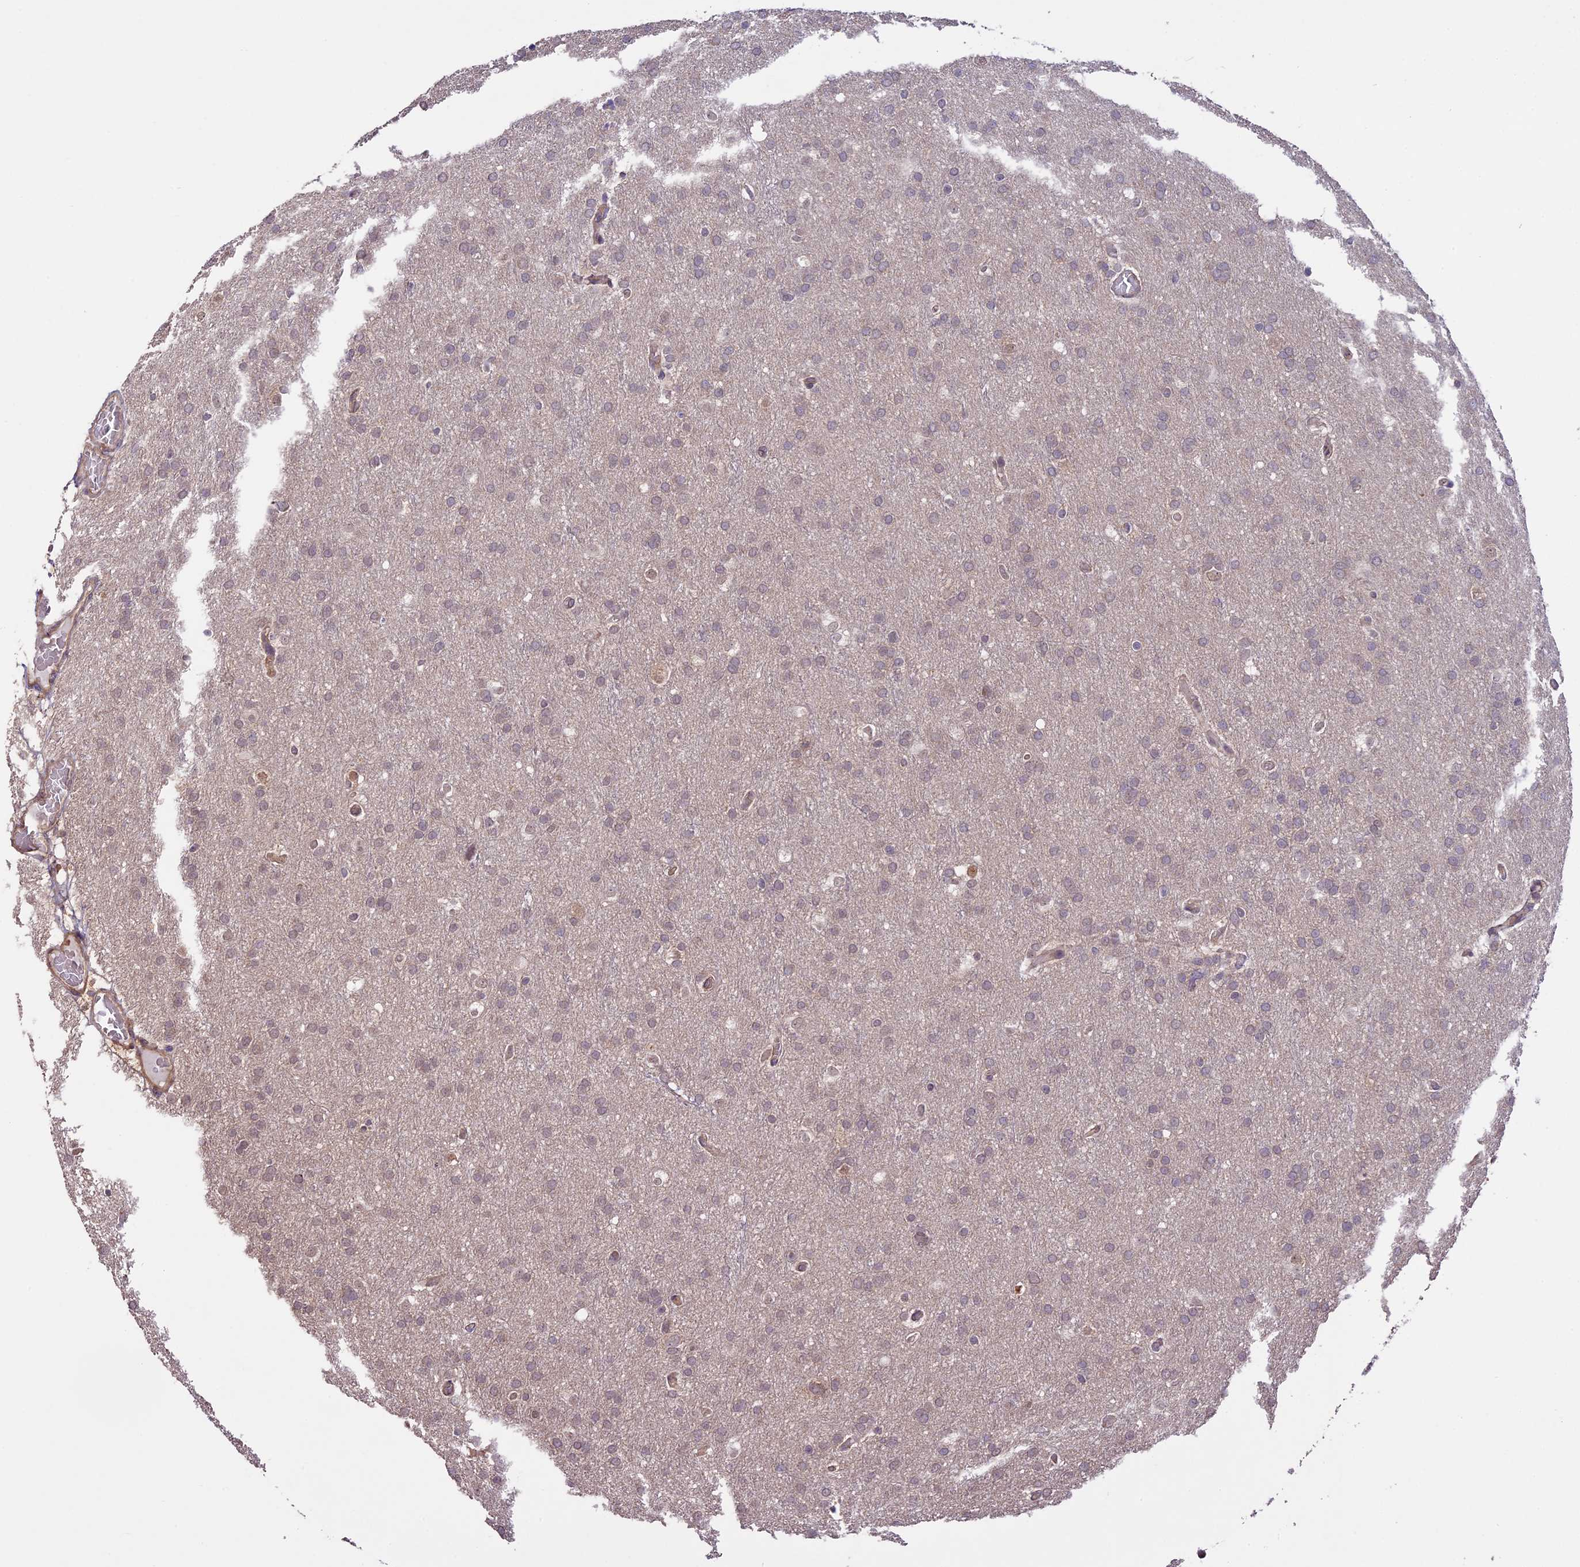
{"staining": {"intensity": "negative", "quantity": "none", "location": "none"}, "tissue": "glioma", "cell_type": "Tumor cells", "image_type": "cancer", "snomed": [{"axis": "morphology", "description": "Glioma, malignant, High grade"}, {"axis": "topography", "description": "Cerebral cortex"}], "caption": "Protein analysis of glioma demonstrates no significant positivity in tumor cells.", "gene": "BCAS4", "patient": {"sex": "female", "age": 36}}